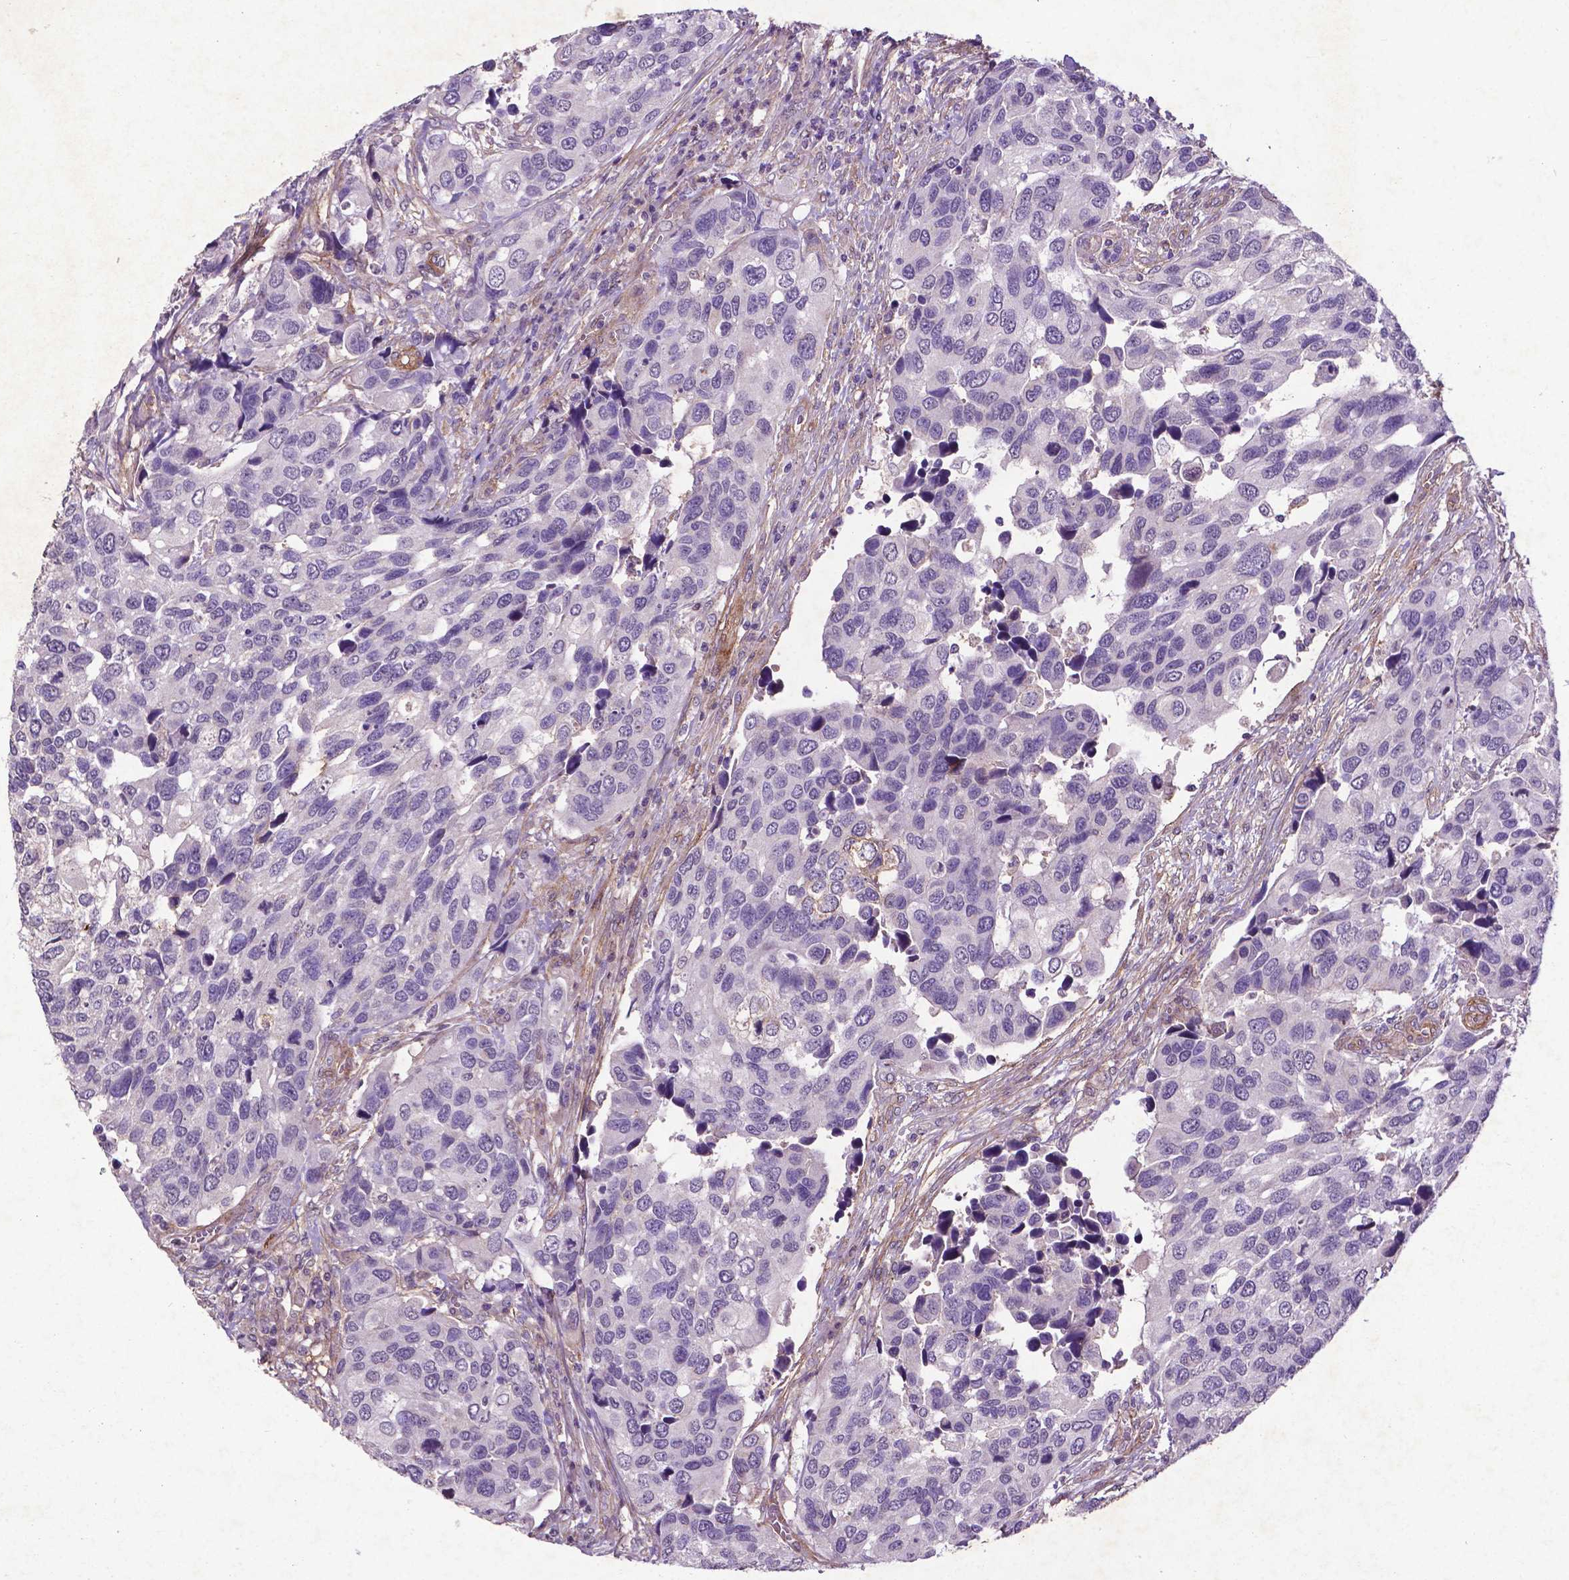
{"staining": {"intensity": "negative", "quantity": "none", "location": "none"}, "tissue": "urothelial cancer", "cell_type": "Tumor cells", "image_type": "cancer", "snomed": [{"axis": "morphology", "description": "Urothelial carcinoma, High grade"}, {"axis": "topography", "description": "Urinary bladder"}], "caption": "Tumor cells show no significant protein positivity in urothelial cancer. The staining was performed using DAB to visualize the protein expression in brown, while the nuclei were stained in blue with hematoxylin (Magnification: 20x).", "gene": "RRAS", "patient": {"sex": "male", "age": 60}}